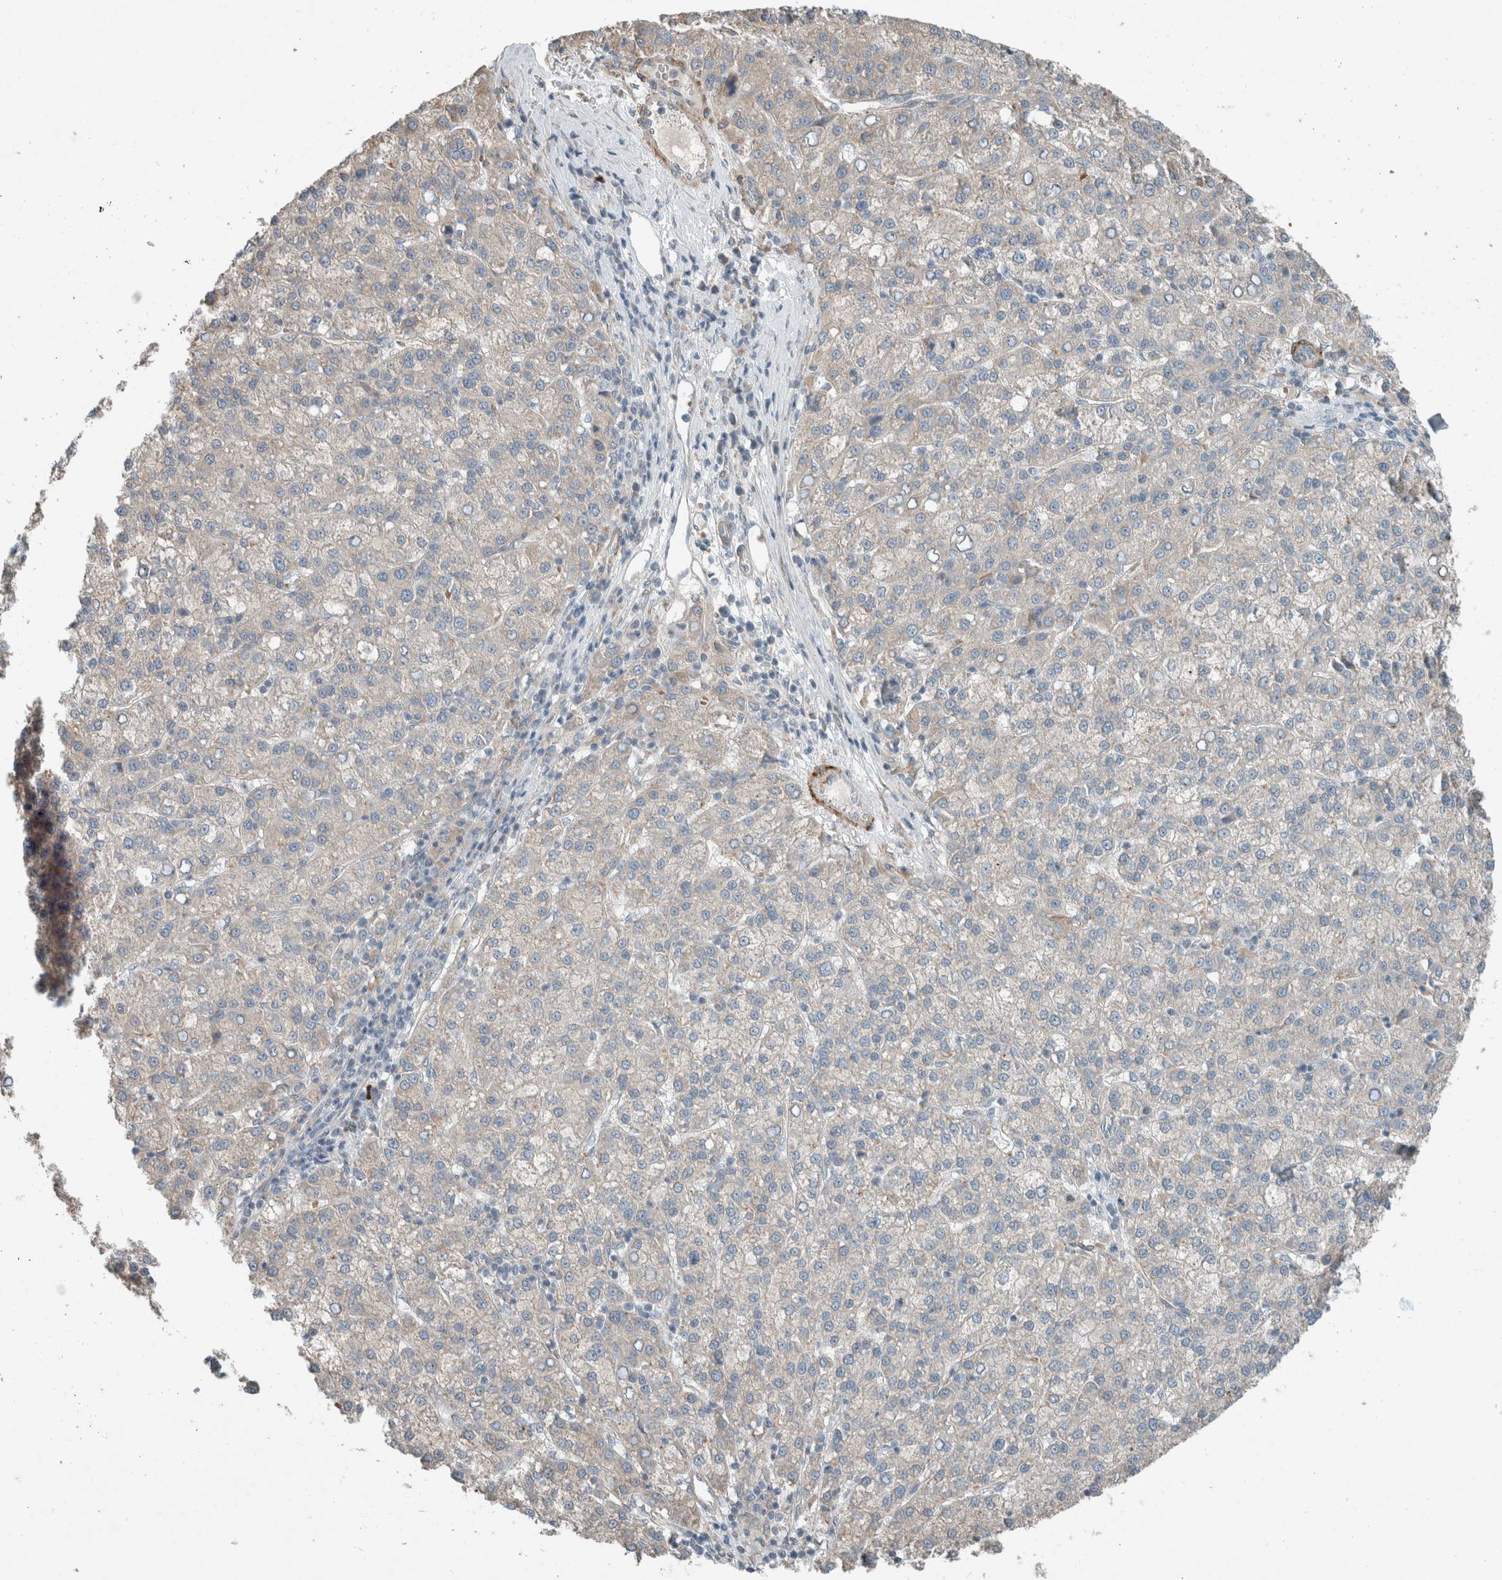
{"staining": {"intensity": "weak", "quantity": "<25%", "location": "cytoplasmic/membranous"}, "tissue": "liver cancer", "cell_type": "Tumor cells", "image_type": "cancer", "snomed": [{"axis": "morphology", "description": "Carcinoma, Hepatocellular, NOS"}, {"axis": "topography", "description": "Liver"}], "caption": "The histopathology image reveals no significant staining in tumor cells of liver cancer. Brightfield microscopy of immunohistochemistry (IHC) stained with DAB (brown) and hematoxylin (blue), captured at high magnification.", "gene": "JADE2", "patient": {"sex": "female", "age": 58}}